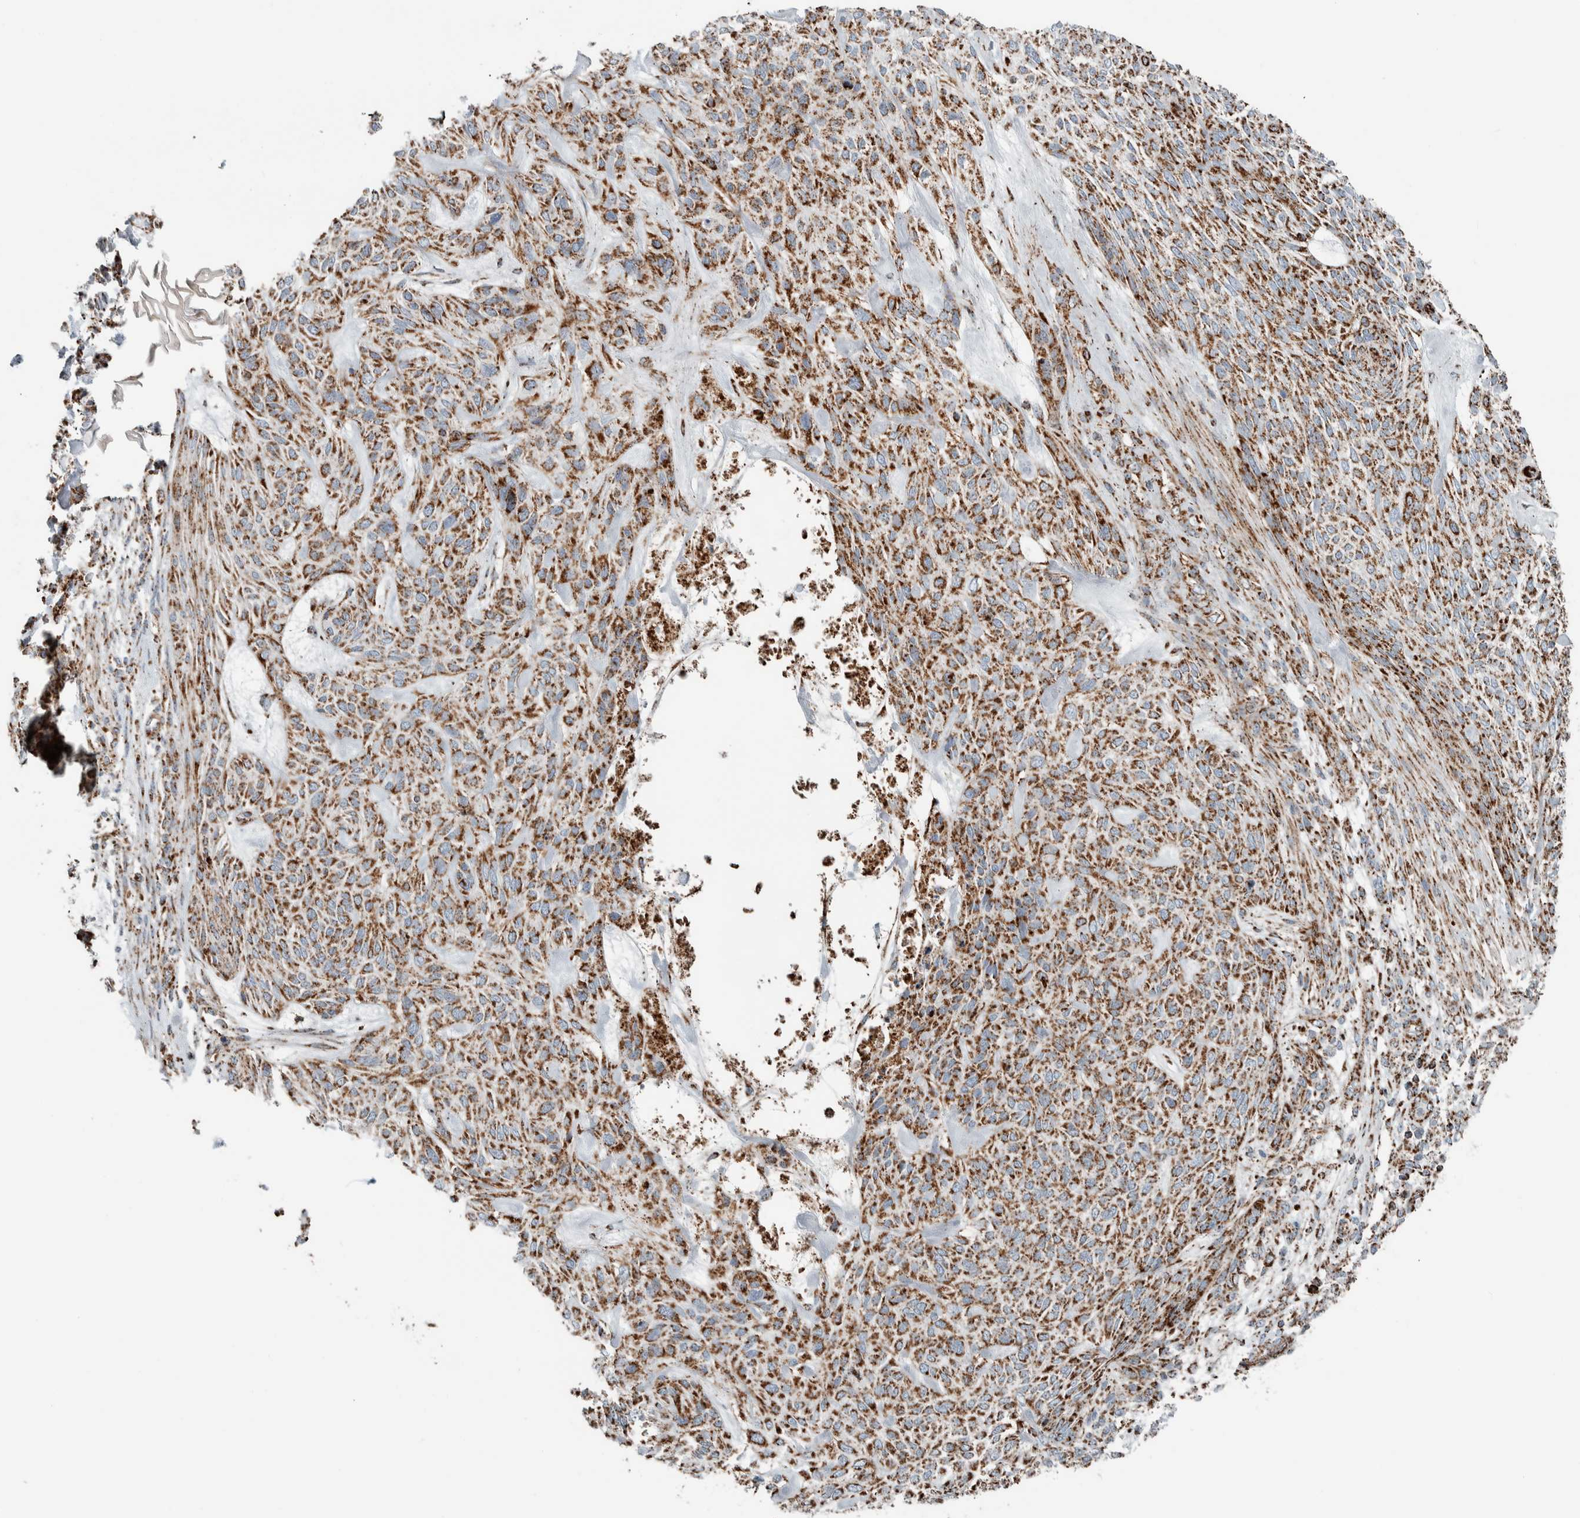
{"staining": {"intensity": "moderate", "quantity": ">75%", "location": "cytoplasmic/membranous"}, "tissue": "skin cancer", "cell_type": "Tumor cells", "image_type": "cancer", "snomed": [{"axis": "morphology", "description": "Basal cell carcinoma"}, {"axis": "topography", "description": "Skin"}], "caption": "An IHC photomicrograph of neoplastic tissue is shown. Protein staining in brown shows moderate cytoplasmic/membranous positivity in skin basal cell carcinoma within tumor cells.", "gene": "CNTROB", "patient": {"sex": "male", "age": 55}}